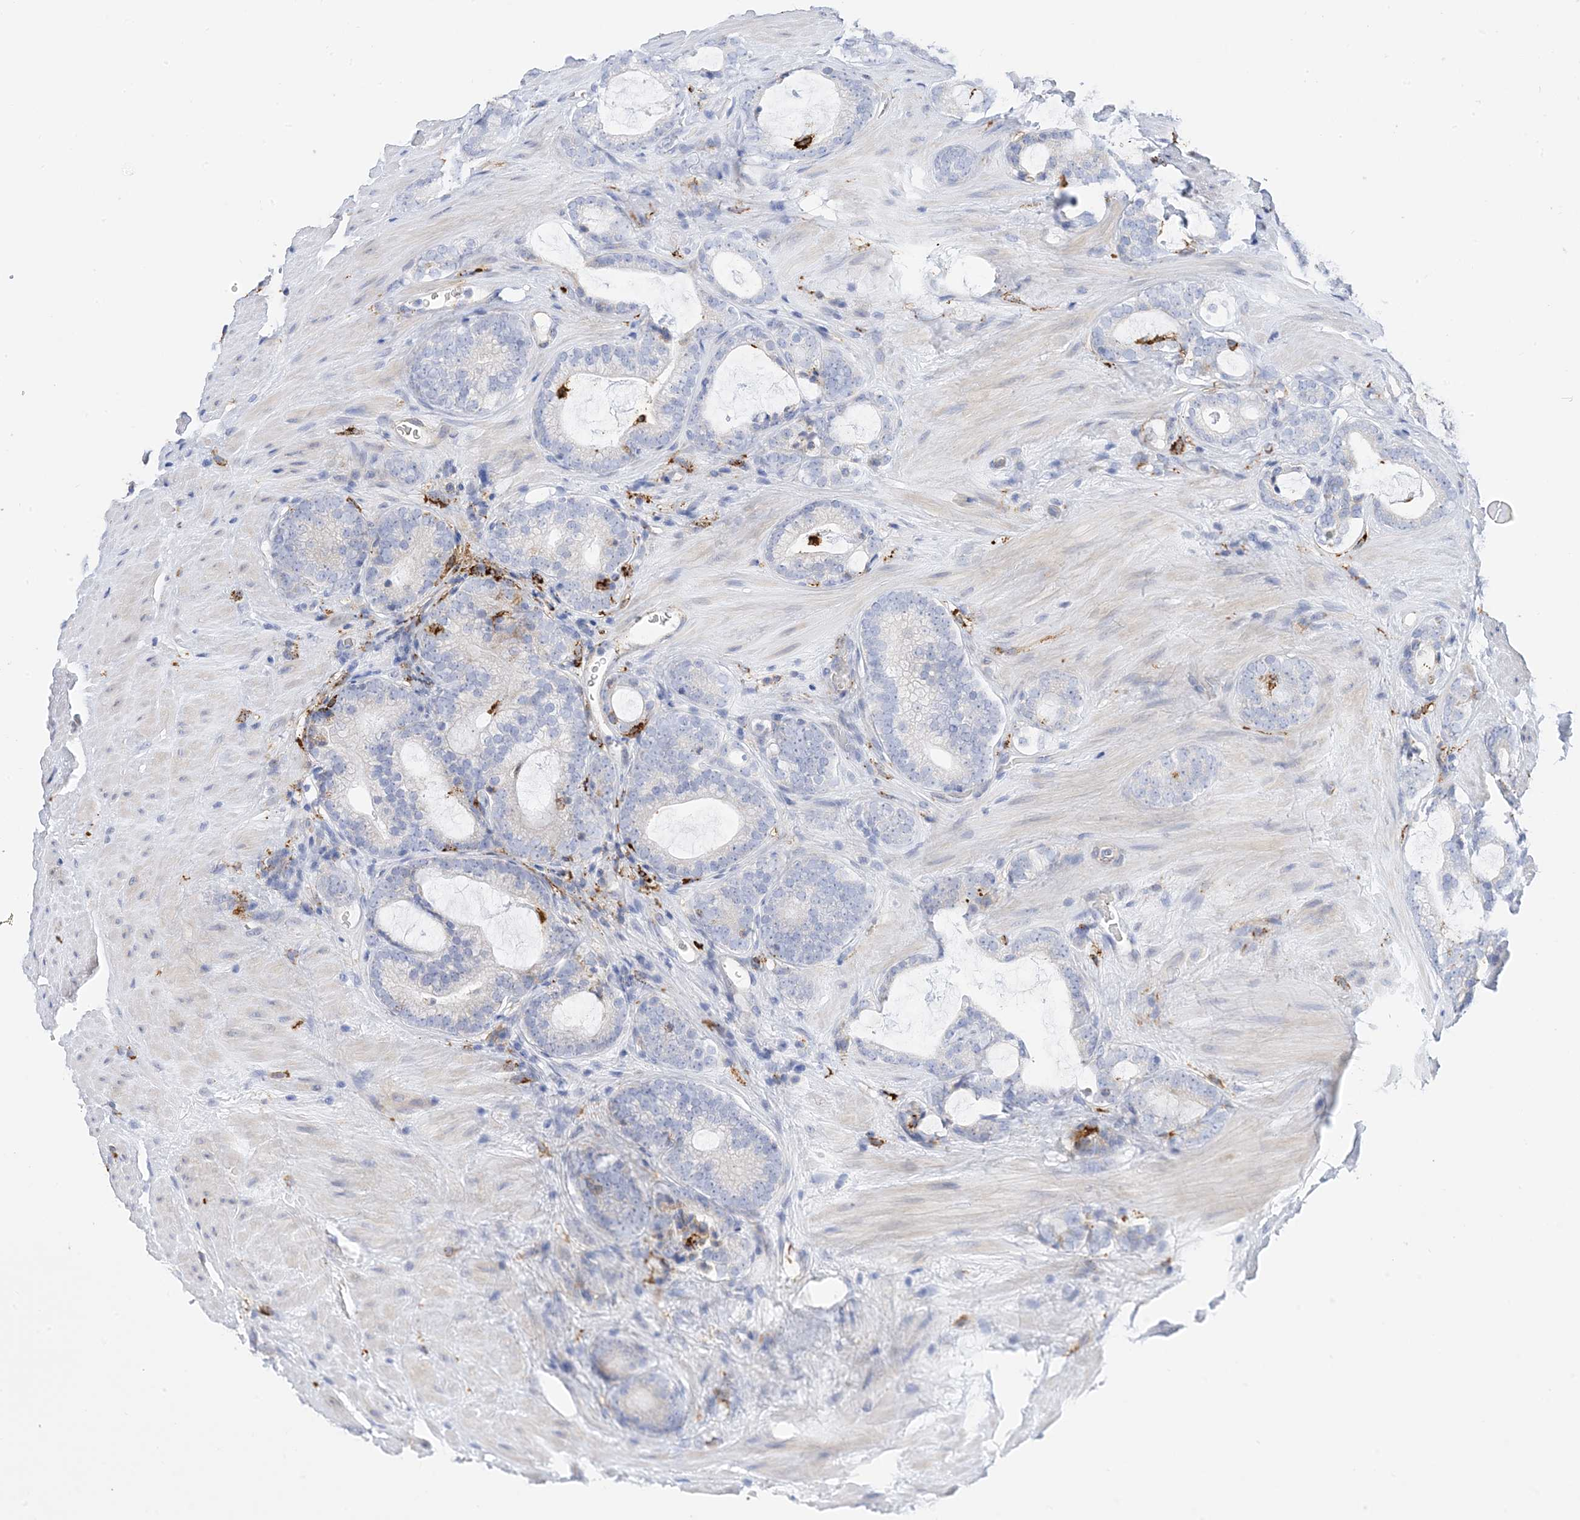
{"staining": {"intensity": "negative", "quantity": "none", "location": "none"}, "tissue": "prostate cancer", "cell_type": "Tumor cells", "image_type": "cancer", "snomed": [{"axis": "morphology", "description": "Adenocarcinoma, High grade"}, {"axis": "topography", "description": "Prostate"}], "caption": "Immunohistochemistry histopathology image of human prostate adenocarcinoma (high-grade) stained for a protein (brown), which demonstrates no staining in tumor cells.", "gene": "DPH3", "patient": {"sex": "male", "age": 63}}